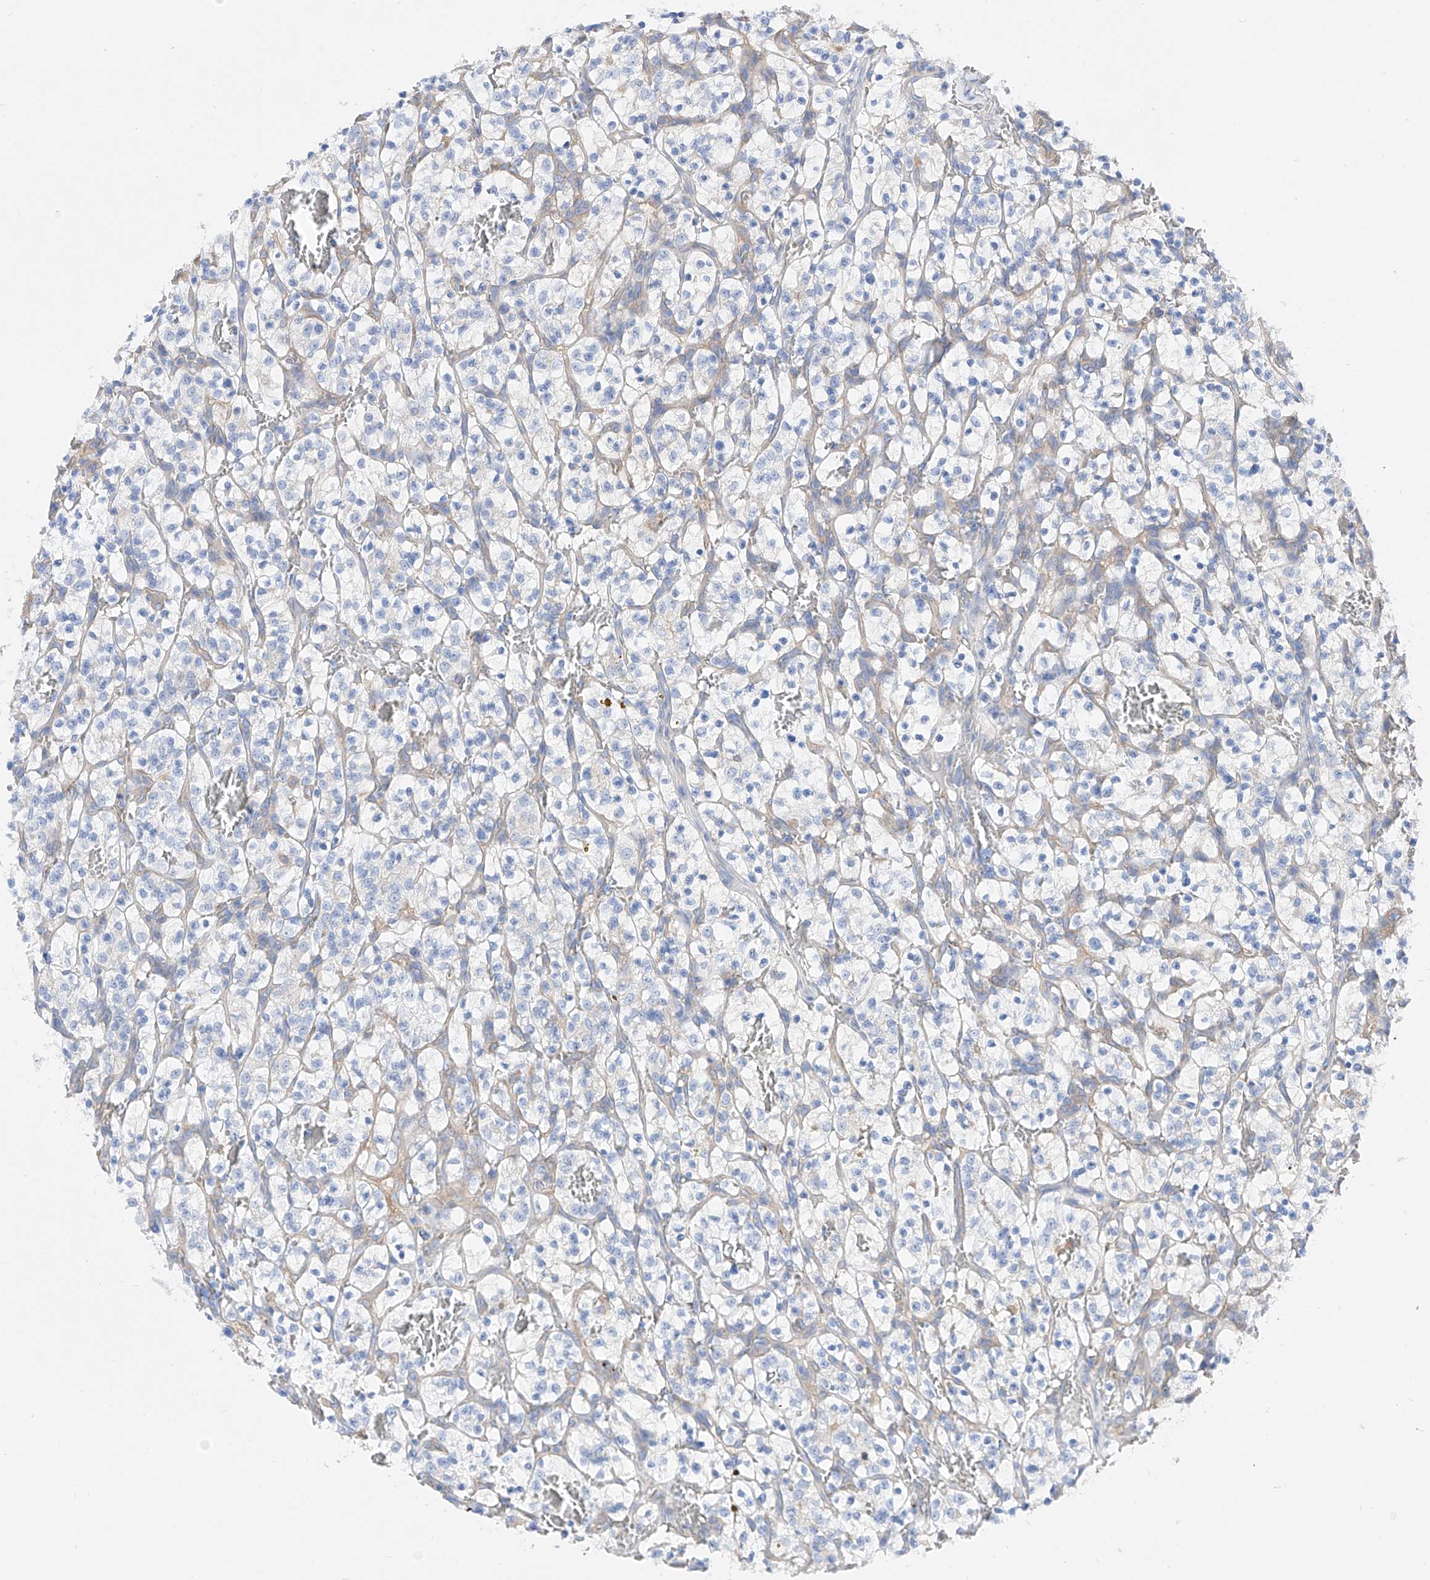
{"staining": {"intensity": "negative", "quantity": "none", "location": "none"}, "tissue": "renal cancer", "cell_type": "Tumor cells", "image_type": "cancer", "snomed": [{"axis": "morphology", "description": "Adenocarcinoma, NOS"}, {"axis": "topography", "description": "Kidney"}], "caption": "Renal adenocarcinoma was stained to show a protein in brown. There is no significant staining in tumor cells.", "gene": "ZNF653", "patient": {"sex": "female", "age": 57}}